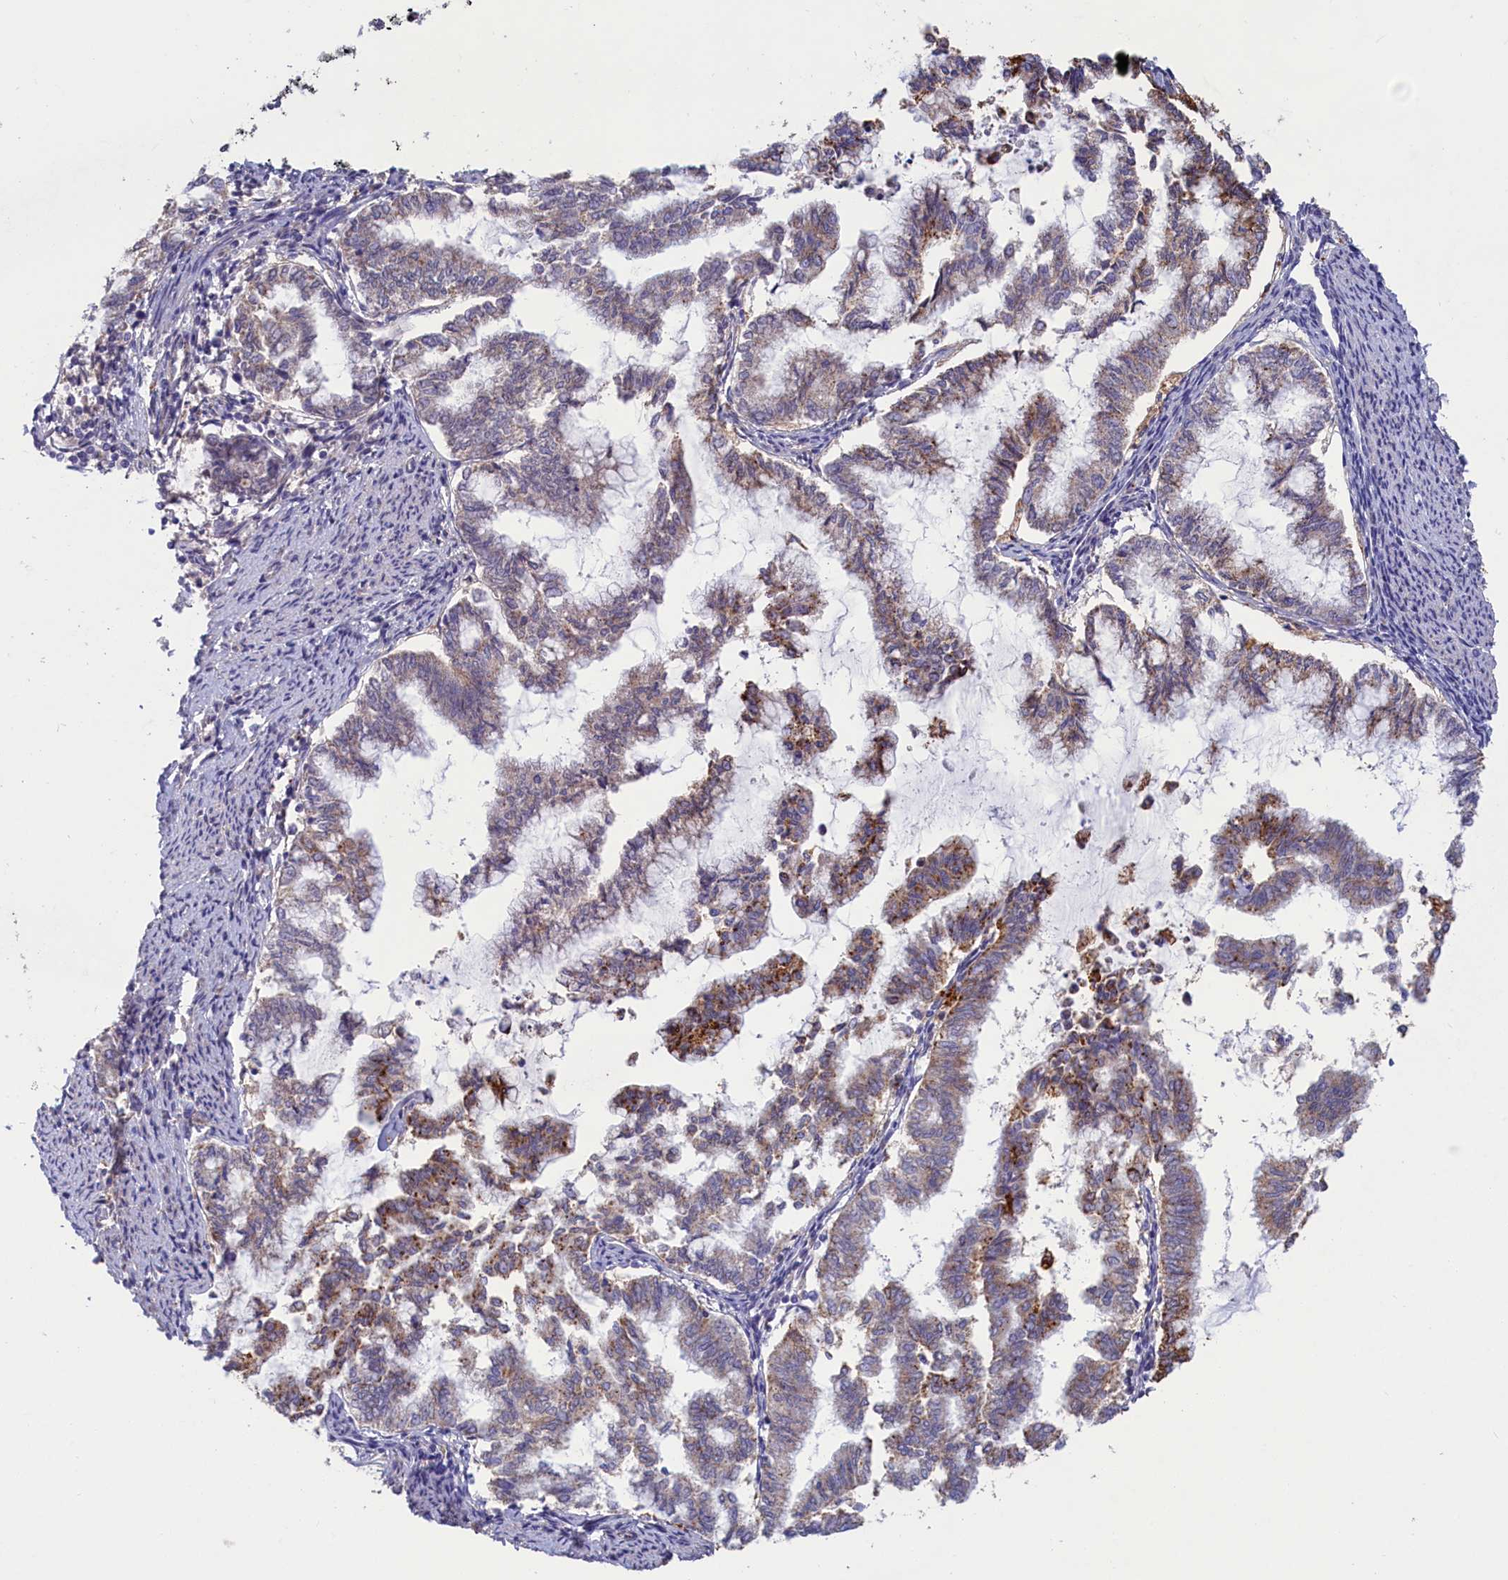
{"staining": {"intensity": "moderate", "quantity": "25%-75%", "location": "cytoplasmic/membranous"}, "tissue": "endometrial cancer", "cell_type": "Tumor cells", "image_type": "cancer", "snomed": [{"axis": "morphology", "description": "Adenocarcinoma, NOS"}, {"axis": "topography", "description": "Endometrium"}], "caption": "Protein expression analysis of human endometrial adenocarcinoma reveals moderate cytoplasmic/membranous positivity in about 25%-75% of tumor cells.", "gene": "WDR6", "patient": {"sex": "female", "age": 79}}